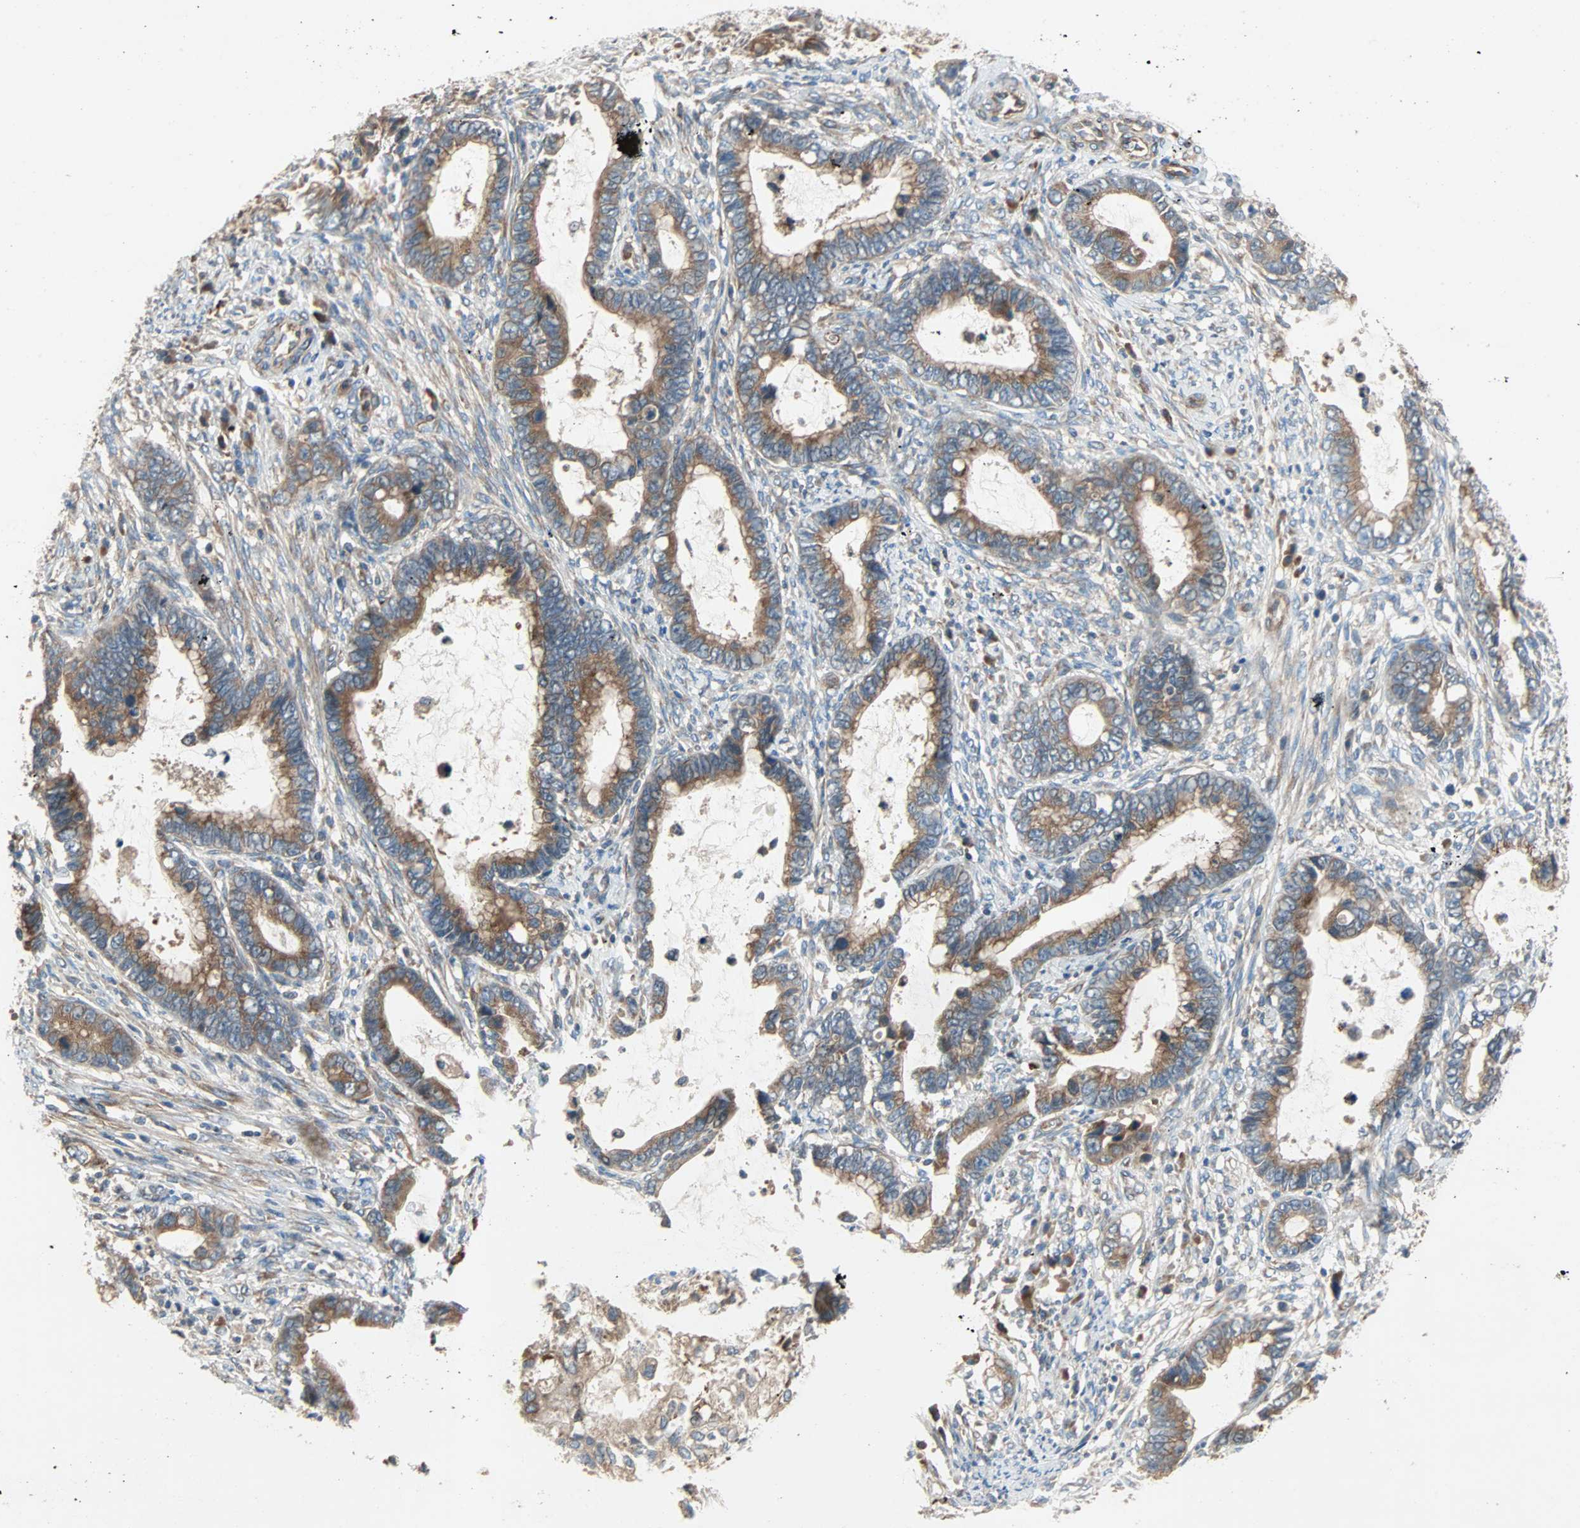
{"staining": {"intensity": "moderate", "quantity": ">75%", "location": "cytoplasmic/membranous"}, "tissue": "cervical cancer", "cell_type": "Tumor cells", "image_type": "cancer", "snomed": [{"axis": "morphology", "description": "Adenocarcinoma, NOS"}, {"axis": "topography", "description": "Cervix"}], "caption": "Immunohistochemistry staining of cervical cancer (adenocarcinoma), which reveals medium levels of moderate cytoplasmic/membranous positivity in approximately >75% of tumor cells indicating moderate cytoplasmic/membranous protein staining. The staining was performed using DAB (3,3'-diaminobenzidine) (brown) for protein detection and nuclei were counterstained in hematoxylin (blue).", "gene": "XYLT1", "patient": {"sex": "female", "age": 44}}